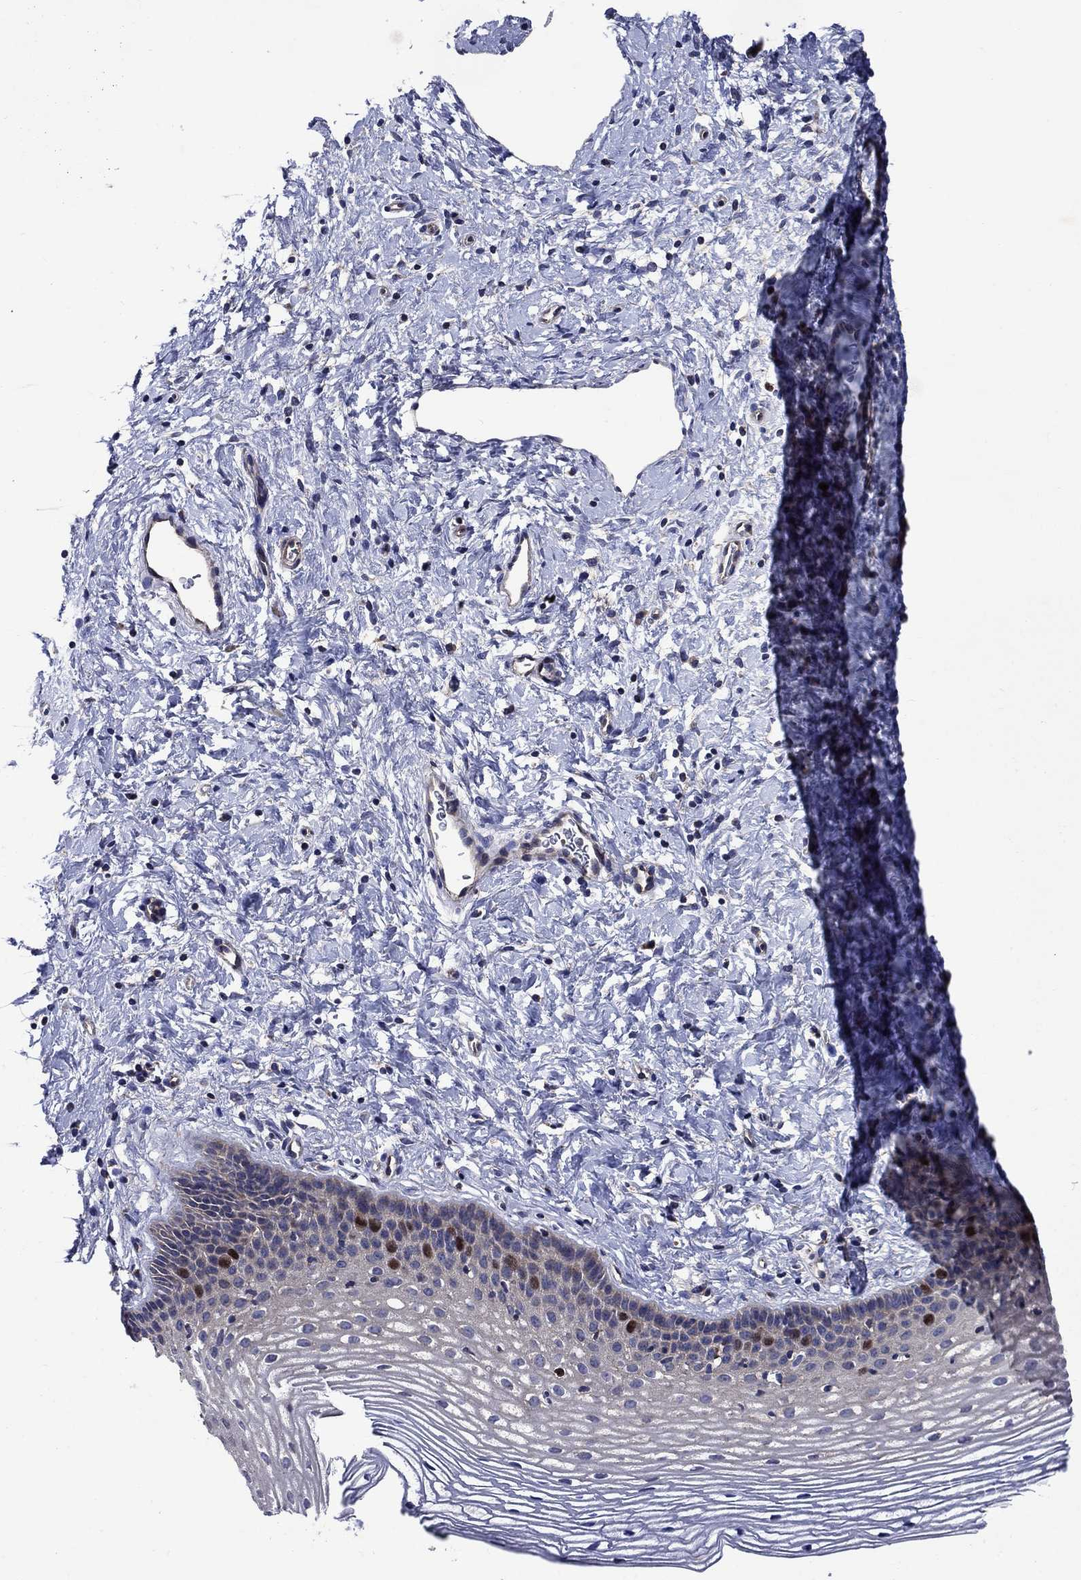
{"staining": {"intensity": "strong", "quantity": "<25%", "location": "nuclear"}, "tissue": "cervix", "cell_type": "Squamous epithelial cells", "image_type": "normal", "snomed": [{"axis": "morphology", "description": "Normal tissue, NOS"}, {"axis": "topography", "description": "Cervix"}], "caption": "The image reveals a brown stain indicating the presence of a protein in the nuclear of squamous epithelial cells in cervix.", "gene": "KIF22", "patient": {"sex": "female", "age": 39}}